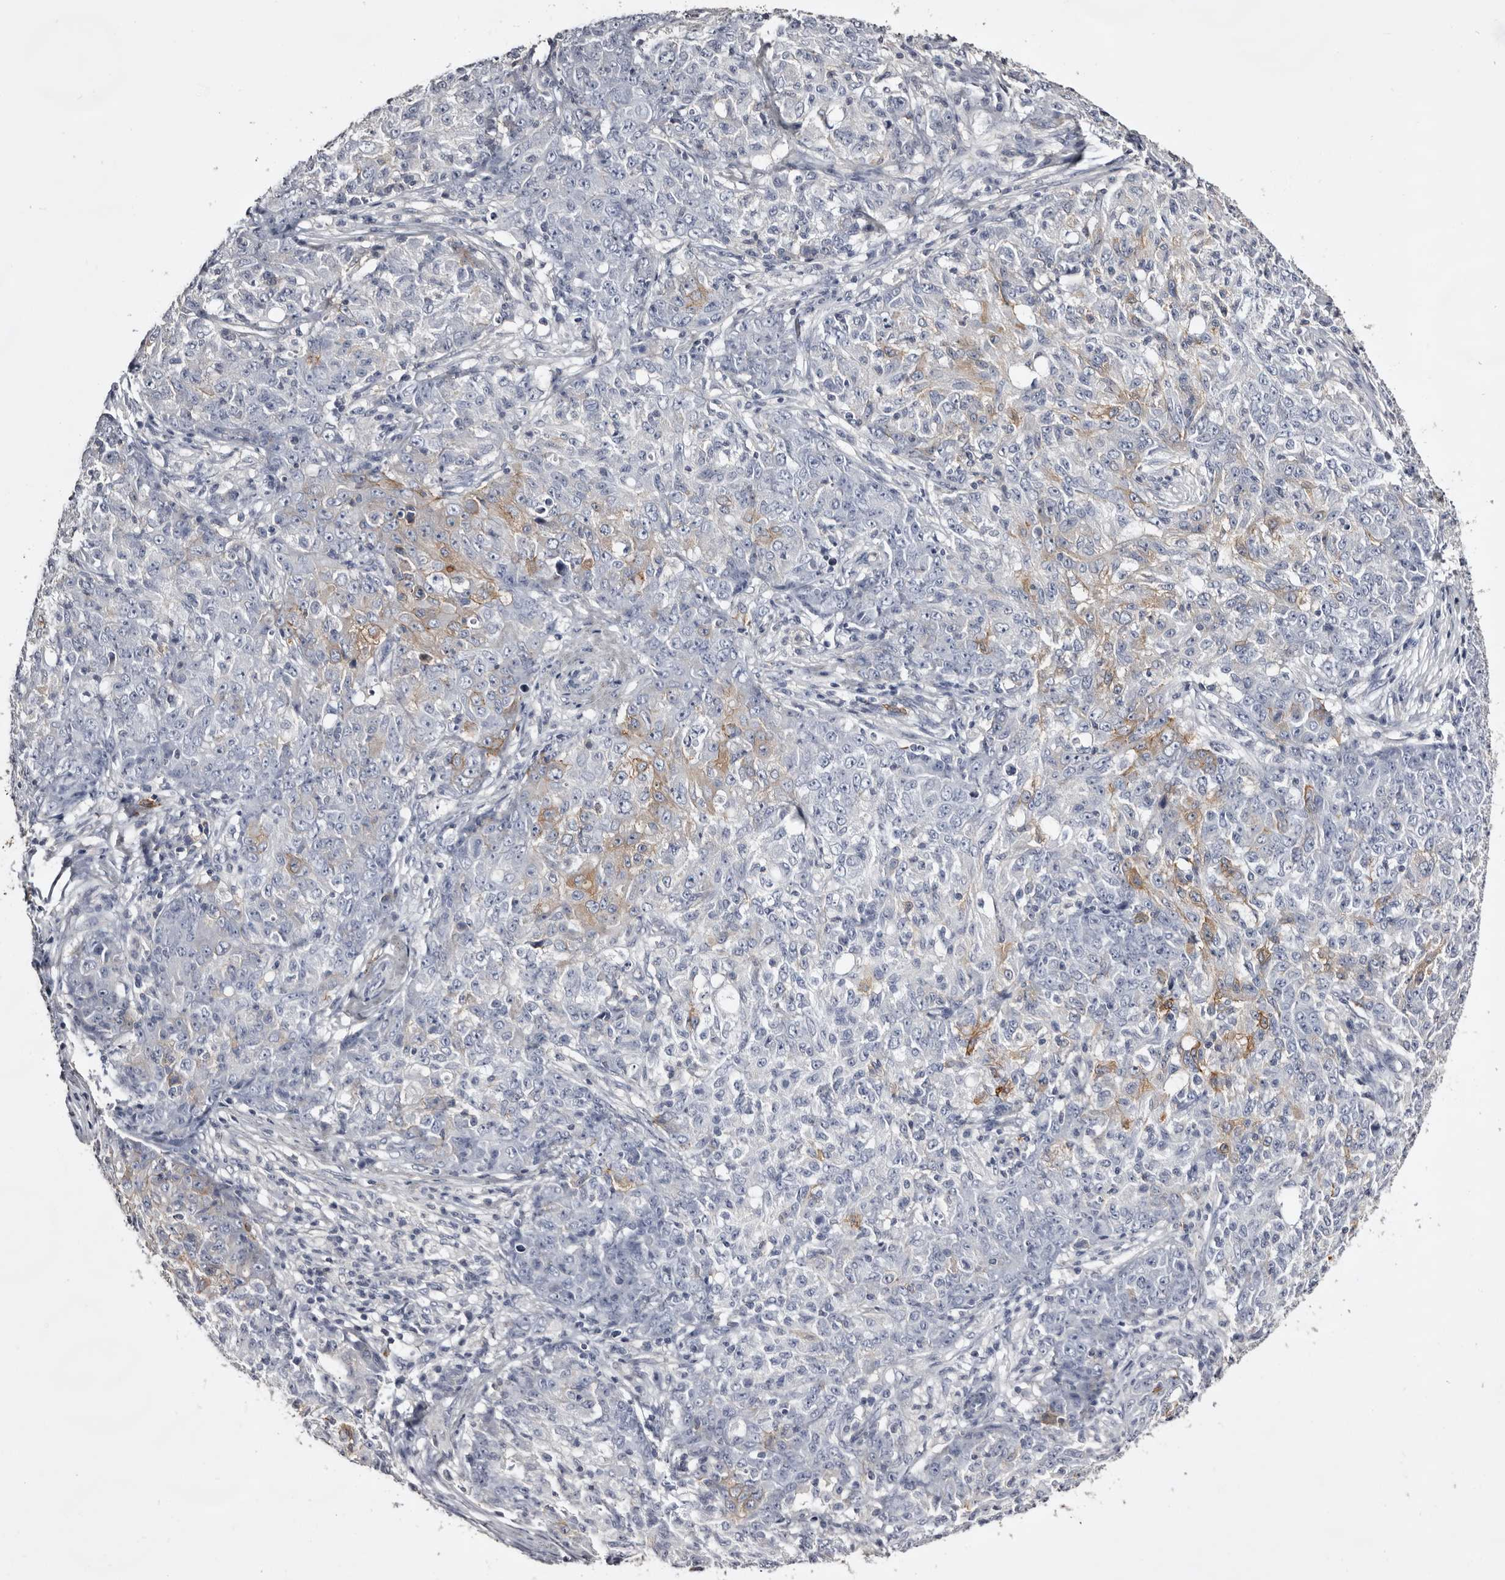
{"staining": {"intensity": "moderate", "quantity": "<25%", "location": "cytoplasmic/membranous"}, "tissue": "ovarian cancer", "cell_type": "Tumor cells", "image_type": "cancer", "snomed": [{"axis": "morphology", "description": "Carcinoma, endometroid"}, {"axis": "topography", "description": "Ovary"}], "caption": "A brown stain highlights moderate cytoplasmic/membranous positivity of a protein in human ovarian endometroid carcinoma tumor cells.", "gene": "LAD1", "patient": {"sex": "female", "age": 42}}